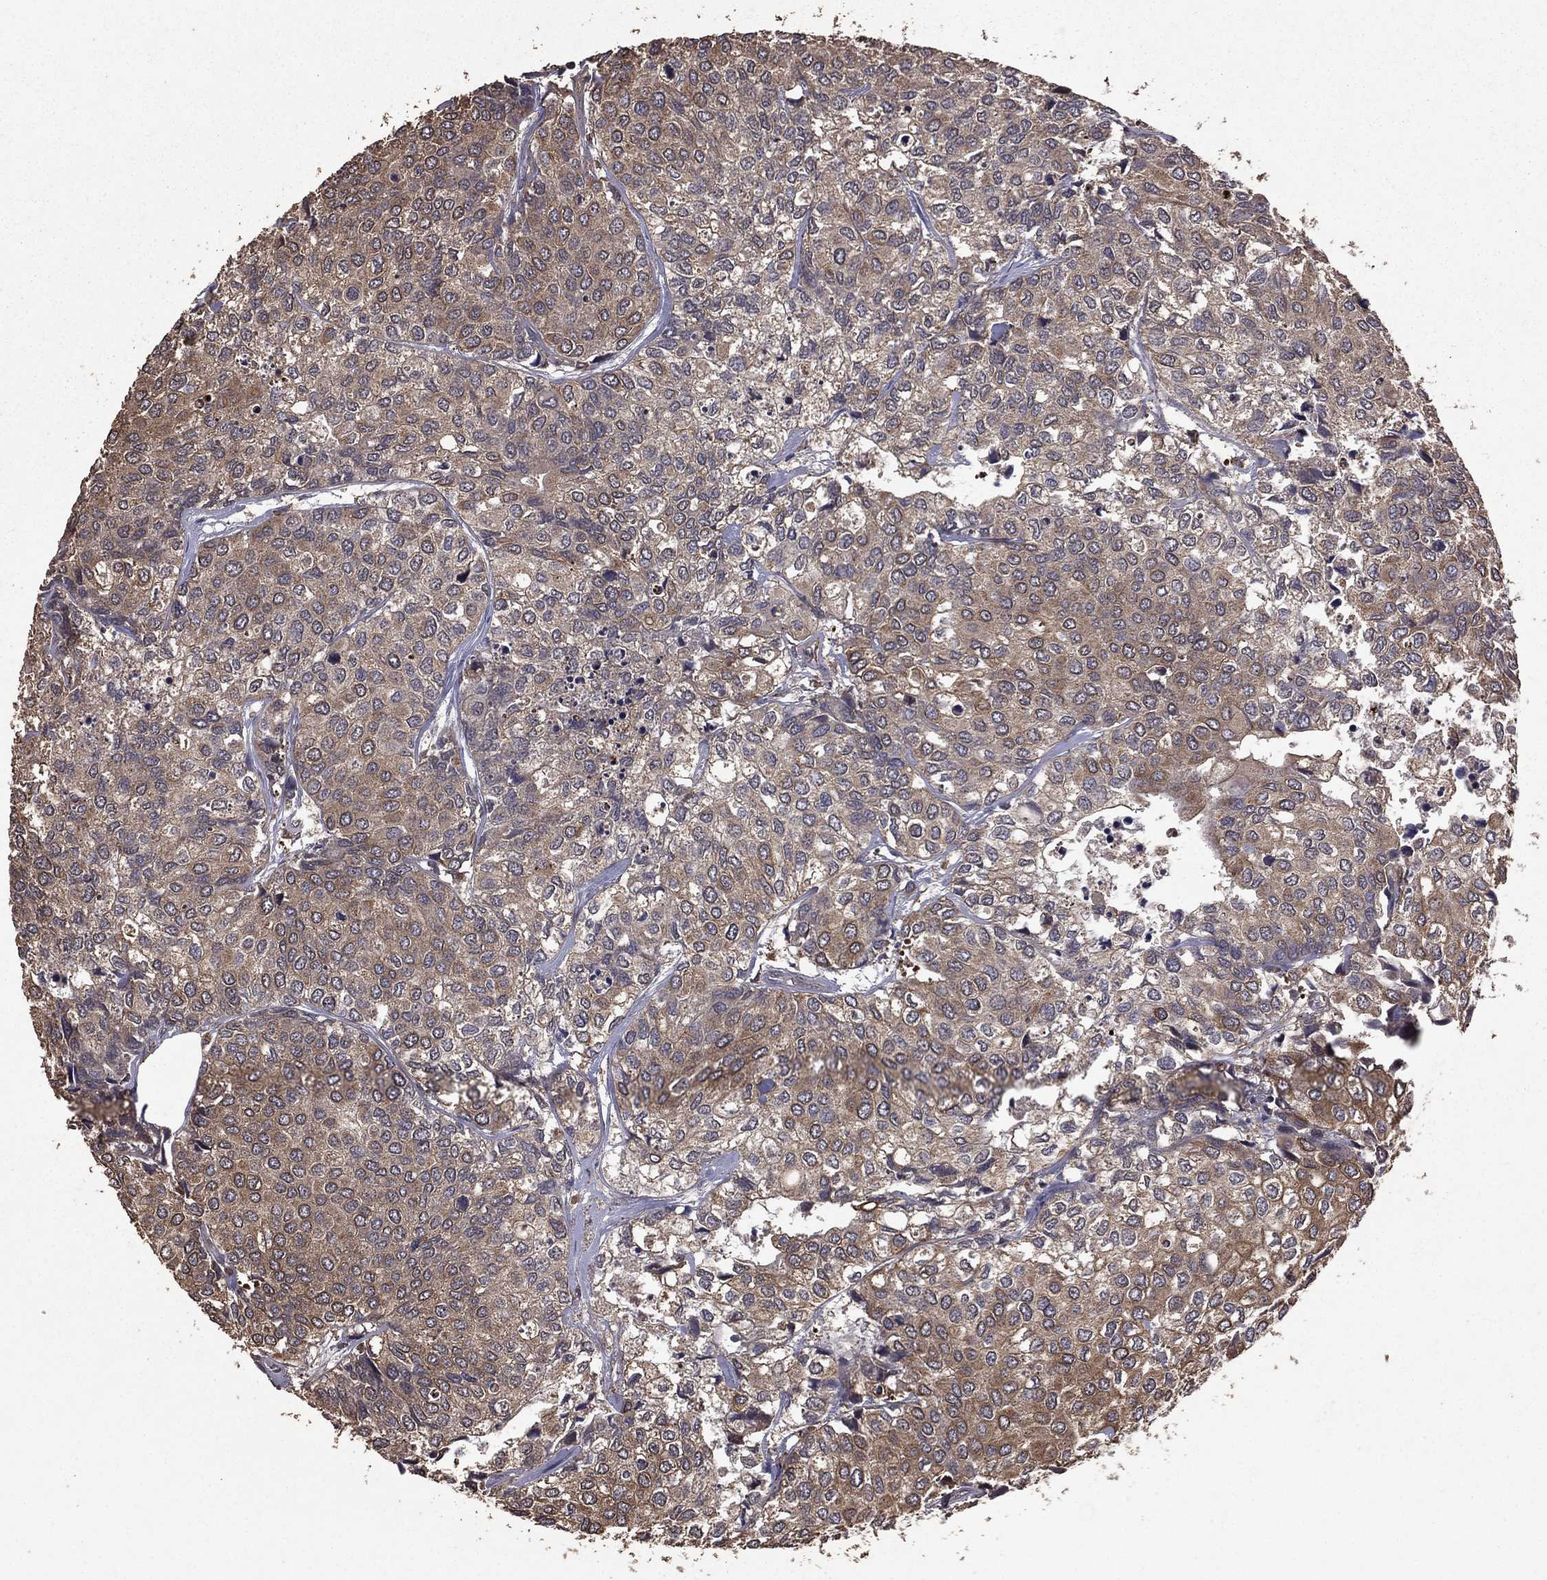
{"staining": {"intensity": "moderate", "quantity": "<25%", "location": "cytoplasmic/membranous"}, "tissue": "urothelial cancer", "cell_type": "Tumor cells", "image_type": "cancer", "snomed": [{"axis": "morphology", "description": "Urothelial carcinoma, High grade"}, {"axis": "topography", "description": "Urinary bladder"}], "caption": "Urothelial carcinoma (high-grade) stained with IHC exhibits moderate cytoplasmic/membranous positivity in approximately <25% of tumor cells.", "gene": "BIRC6", "patient": {"sex": "male", "age": 73}}